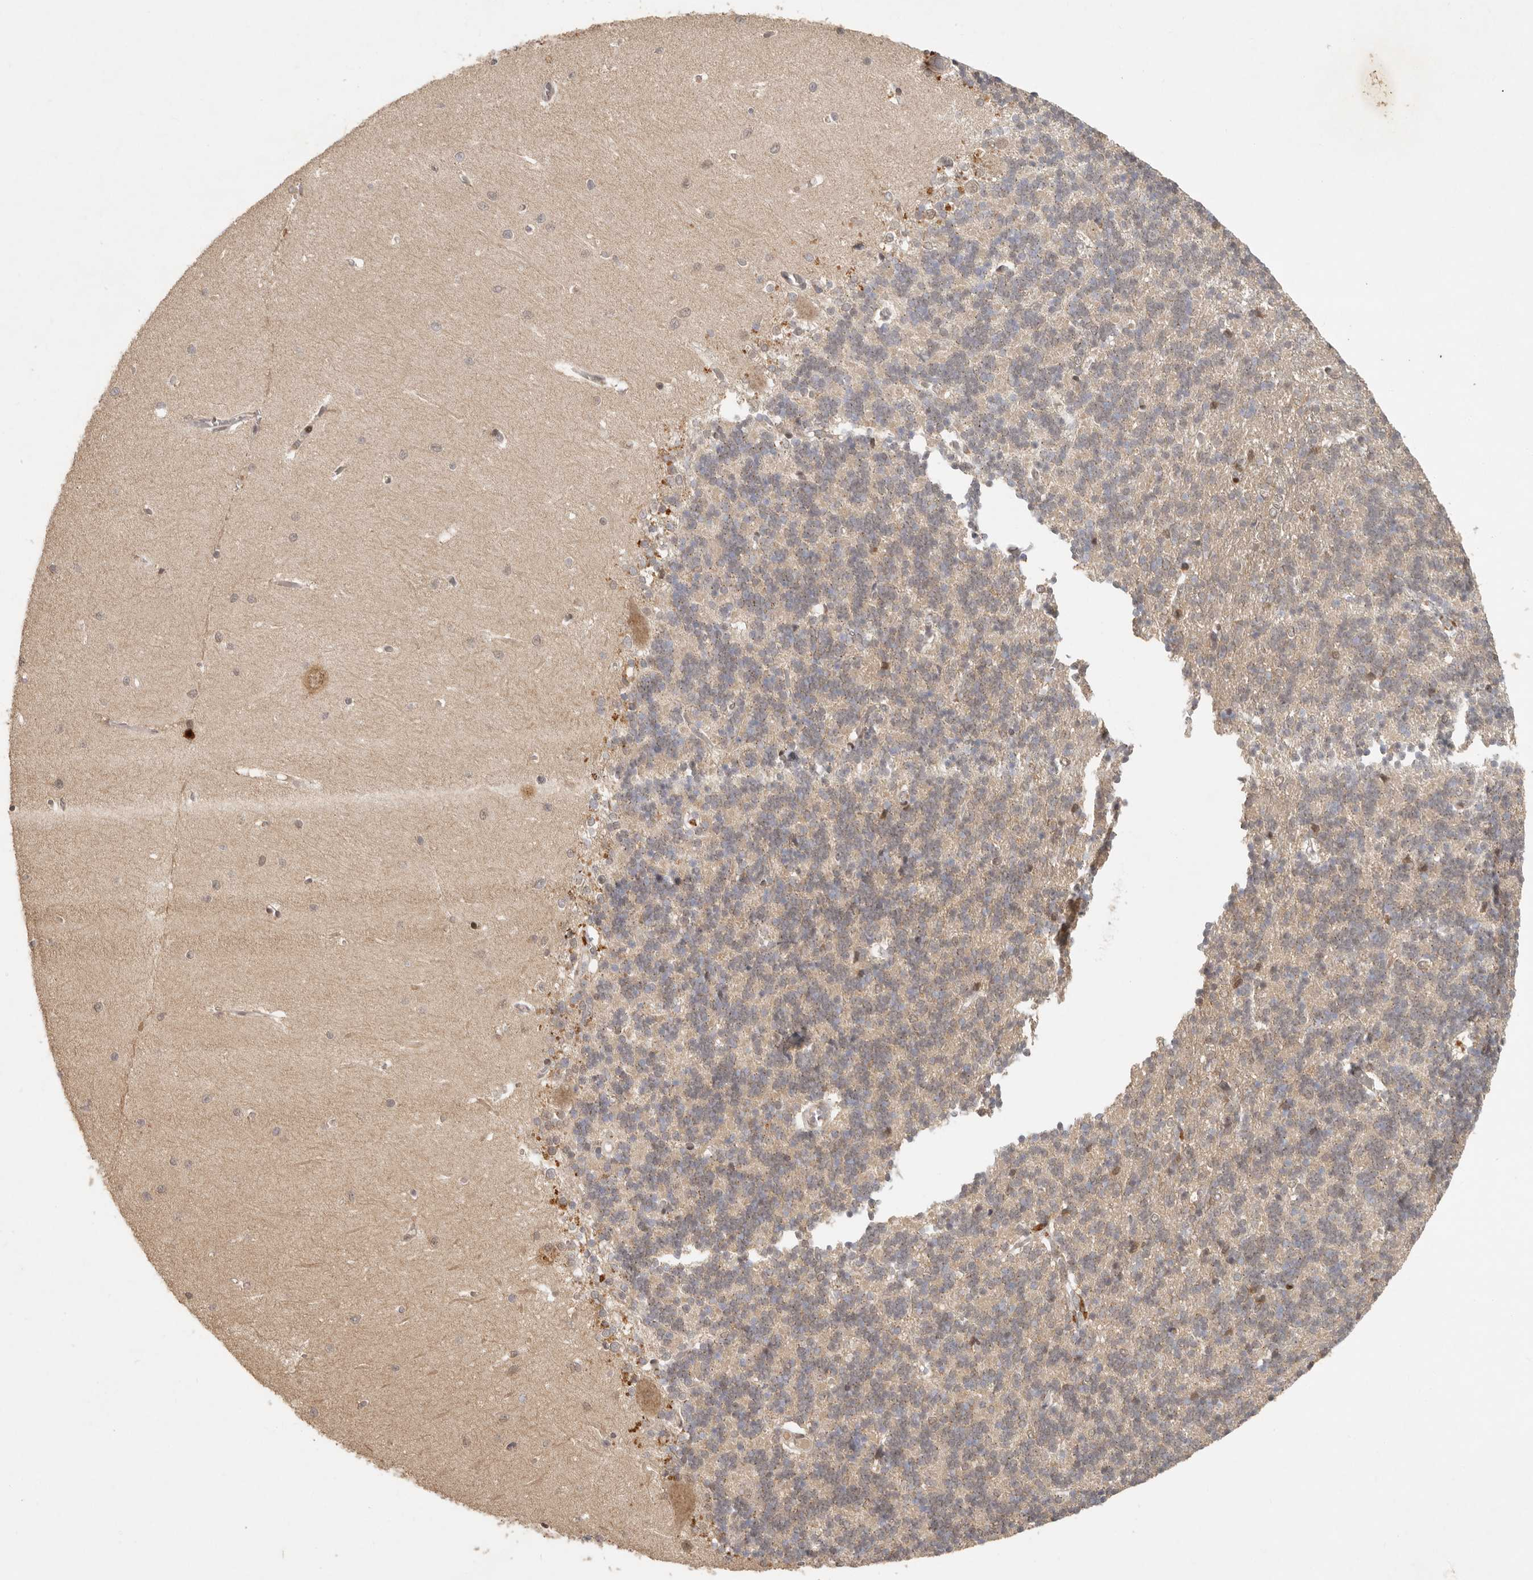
{"staining": {"intensity": "weak", "quantity": "25%-75%", "location": "cytoplasmic/membranous"}, "tissue": "cerebellum", "cell_type": "Cells in granular layer", "image_type": "normal", "snomed": [{"axis": "morphology", "description": "Normal tissue, NOS"}, {"axis": "topography", "description": "Cerebellum"}], "caption": "Cerebellum stained for a protein reveals weak cytoplasmic/membranous positivity in cells in granular layer.", "gene": "LRRC75A", "patient": {"sex": "male", "age": 37}}